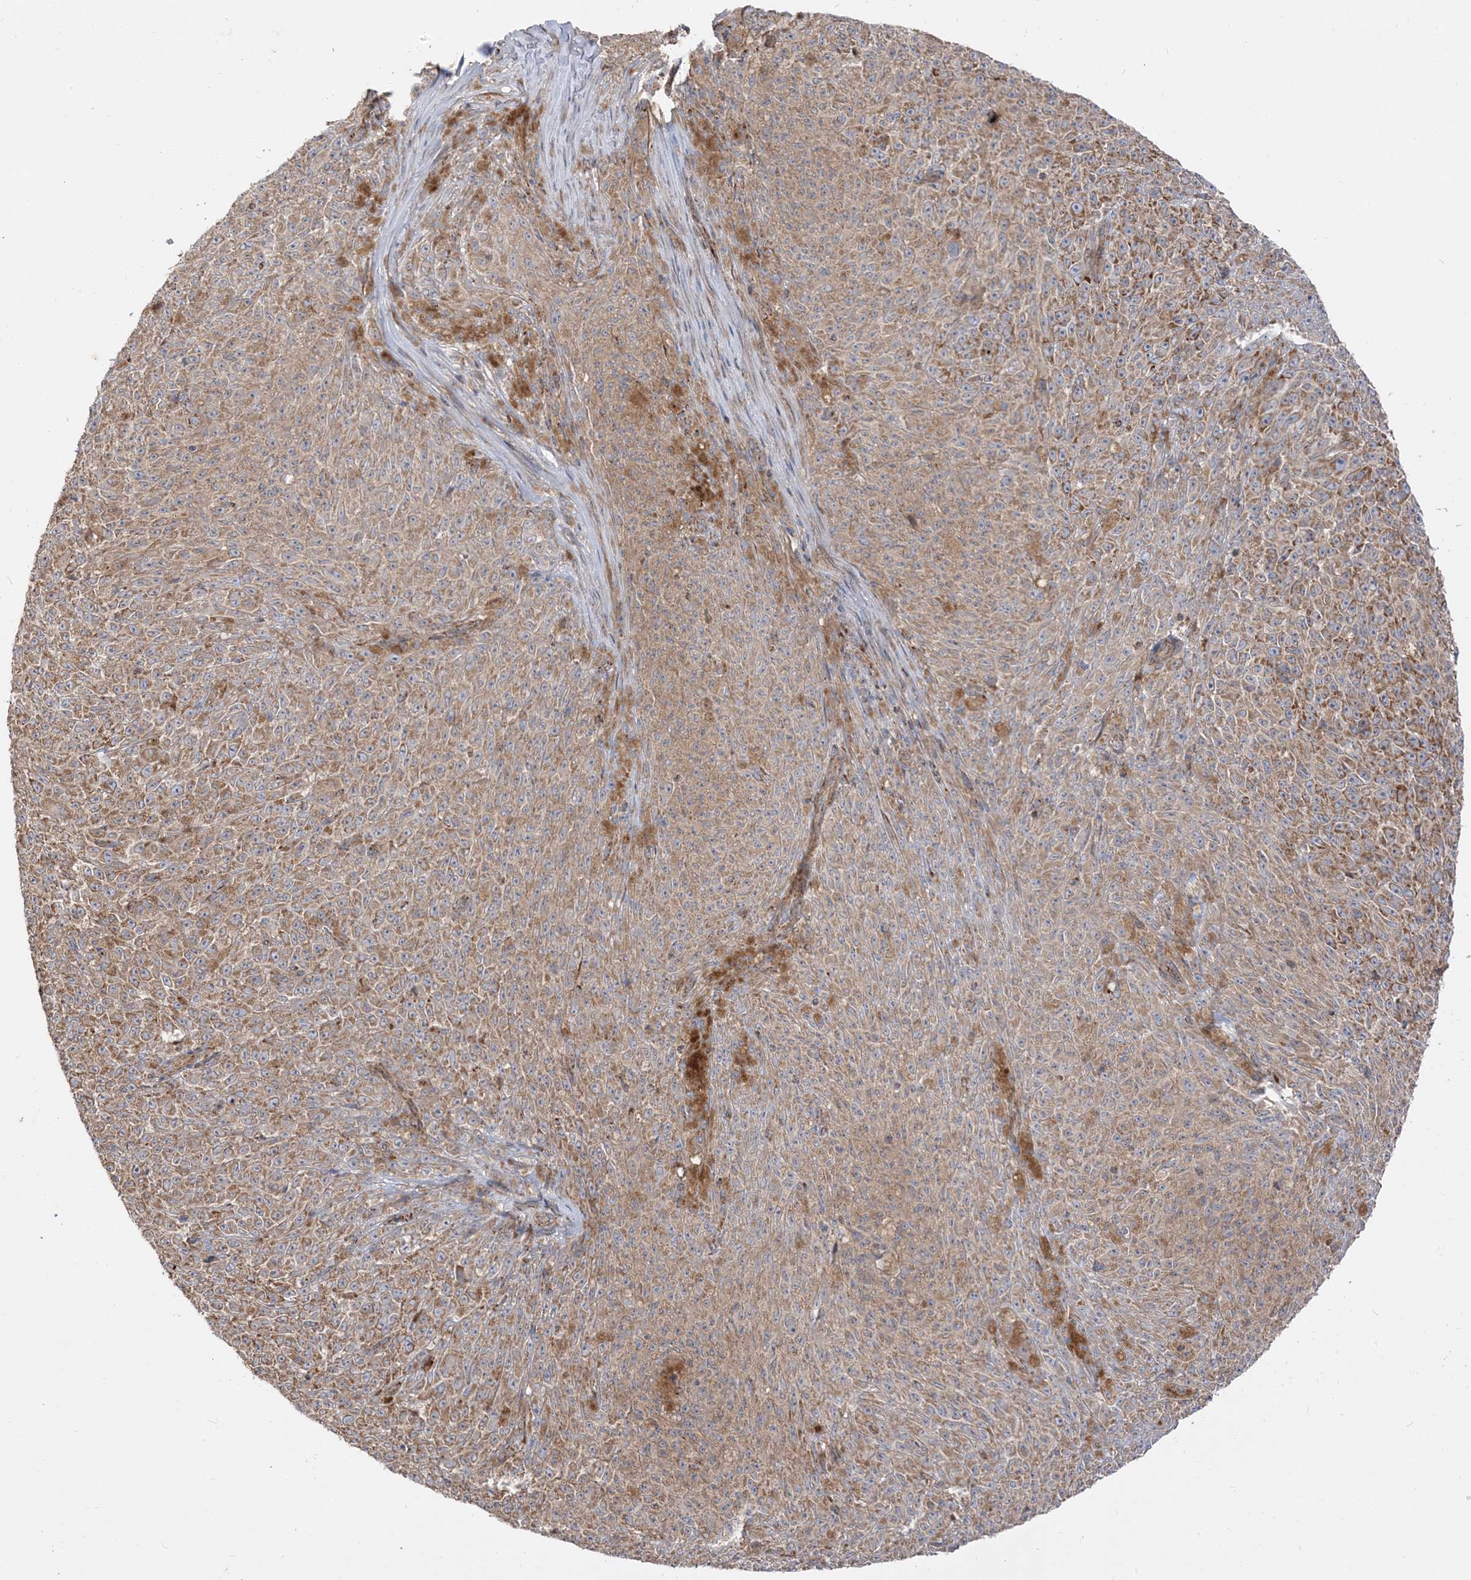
{"staining": {"intensity": "moderate", "quantity": ">75%", "location": "cytoplasmic/membranous"}, "tissue": "melanoma", "cell_type": "Tumor cells", "image_type": "cancer", "snomed": [{"axis": "morphology", "description": "Malignant melanoma, NOS"}, {"axis": "topography", "description": "Skin"}], "caption": "This micrograph reveals immunohistochemistry staining of melanoma, with medium moderate cytoplasmic/membranous positivity in about >75% of tumor cells.", "gene": "AARS2", "patient": {"sex": "female", "age": 82}}